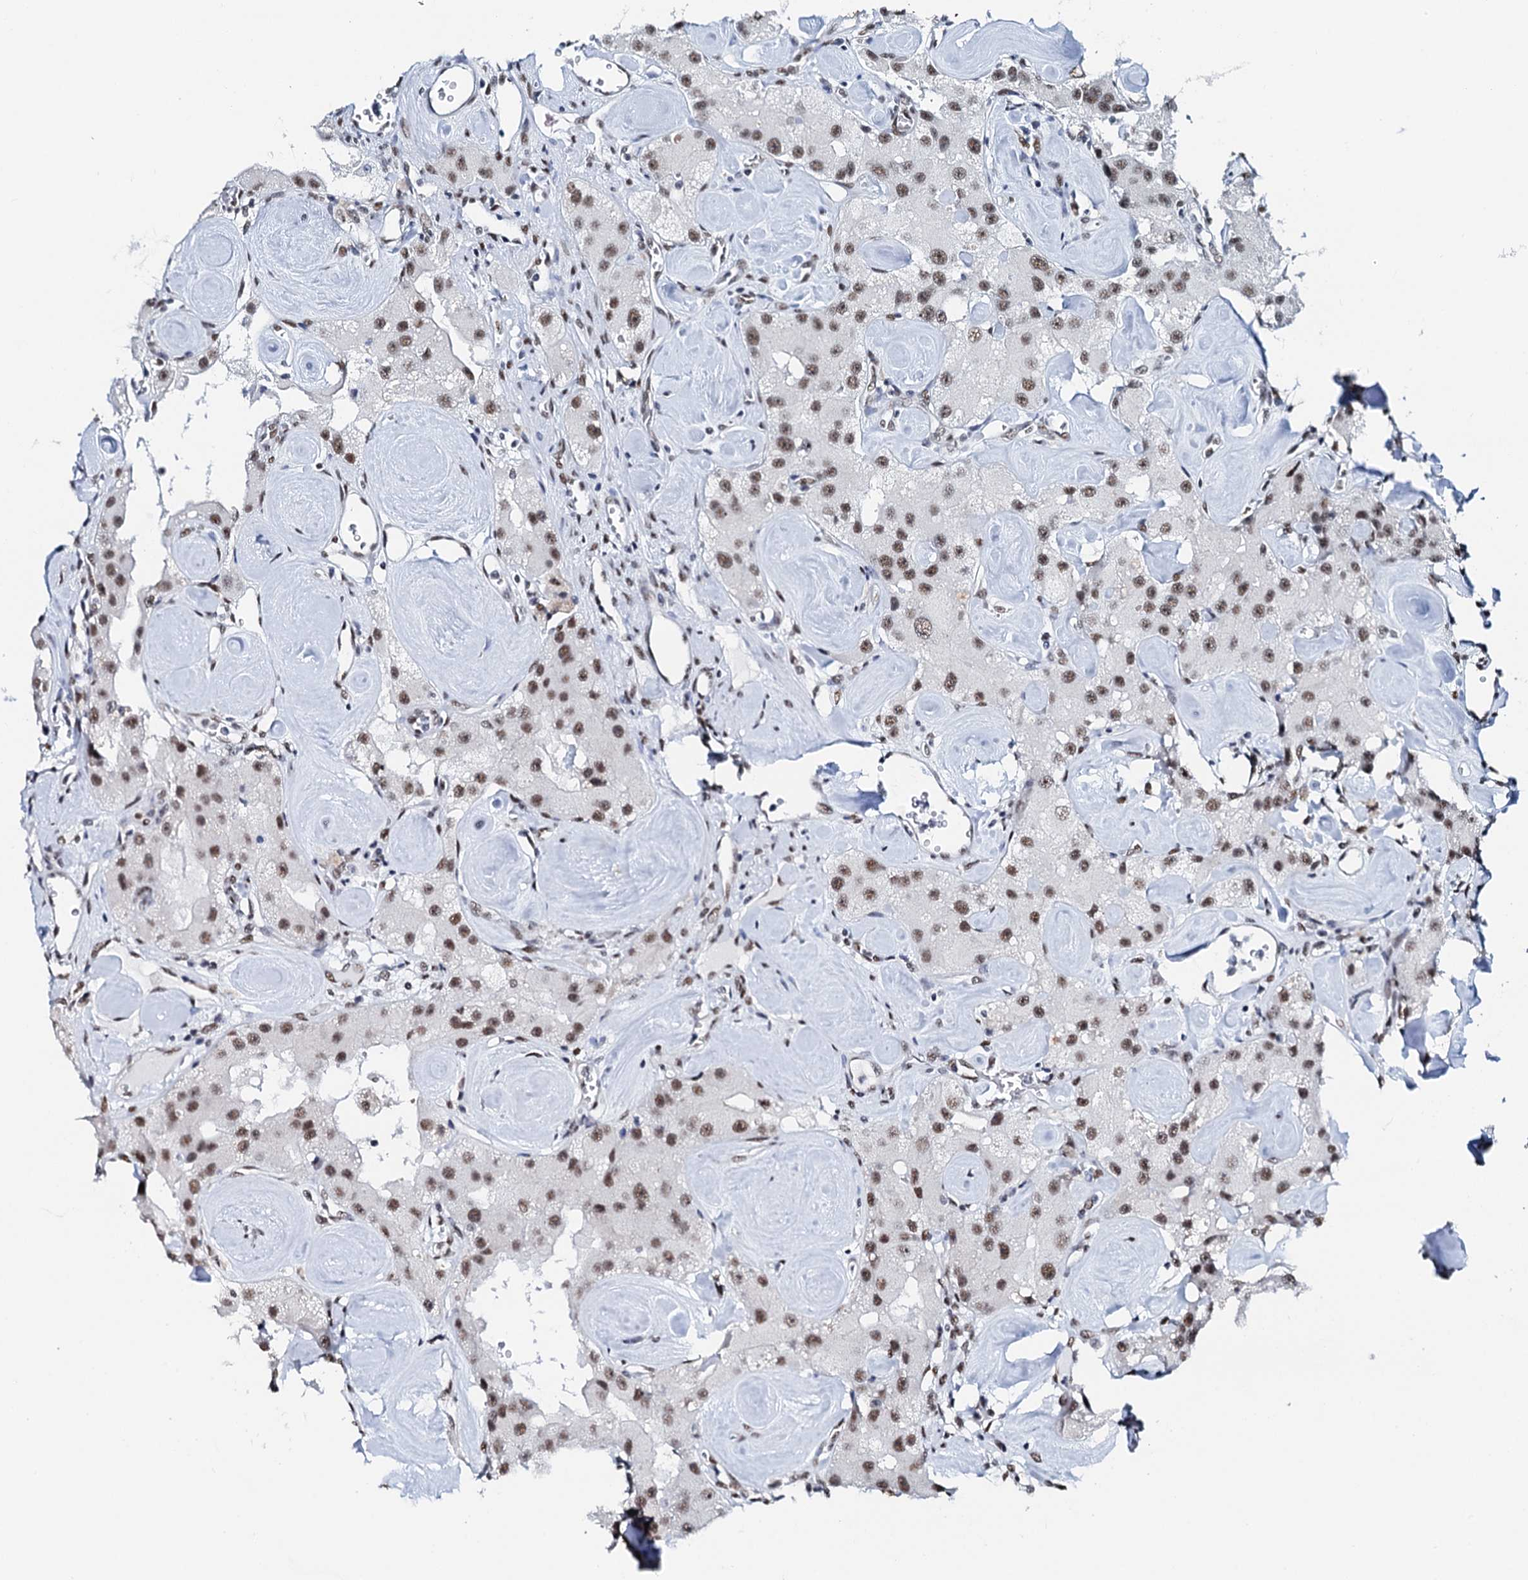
{"staining": {"intensity": "moderate", "quantity": ">75%", "location": "nuclear"}, "tissue": "carcinoid", "cell_type": "Tumor cells", "image_type": "cancer", "snomed": [{"axis": "morphology", "description": "Carcinoid, malignant, NOS"}, {"axis": "topography", "description": "Pancreas"}], "caption": "The image shows a brown stain indicating the presence of a protein in the nuclear of tumor cells in malignant carcinoid. (DAB = brown stain, brightfield microscopy at high magnification).", "gene": "NKAPD1", "patient": {"sex": "male", "age": 41}}